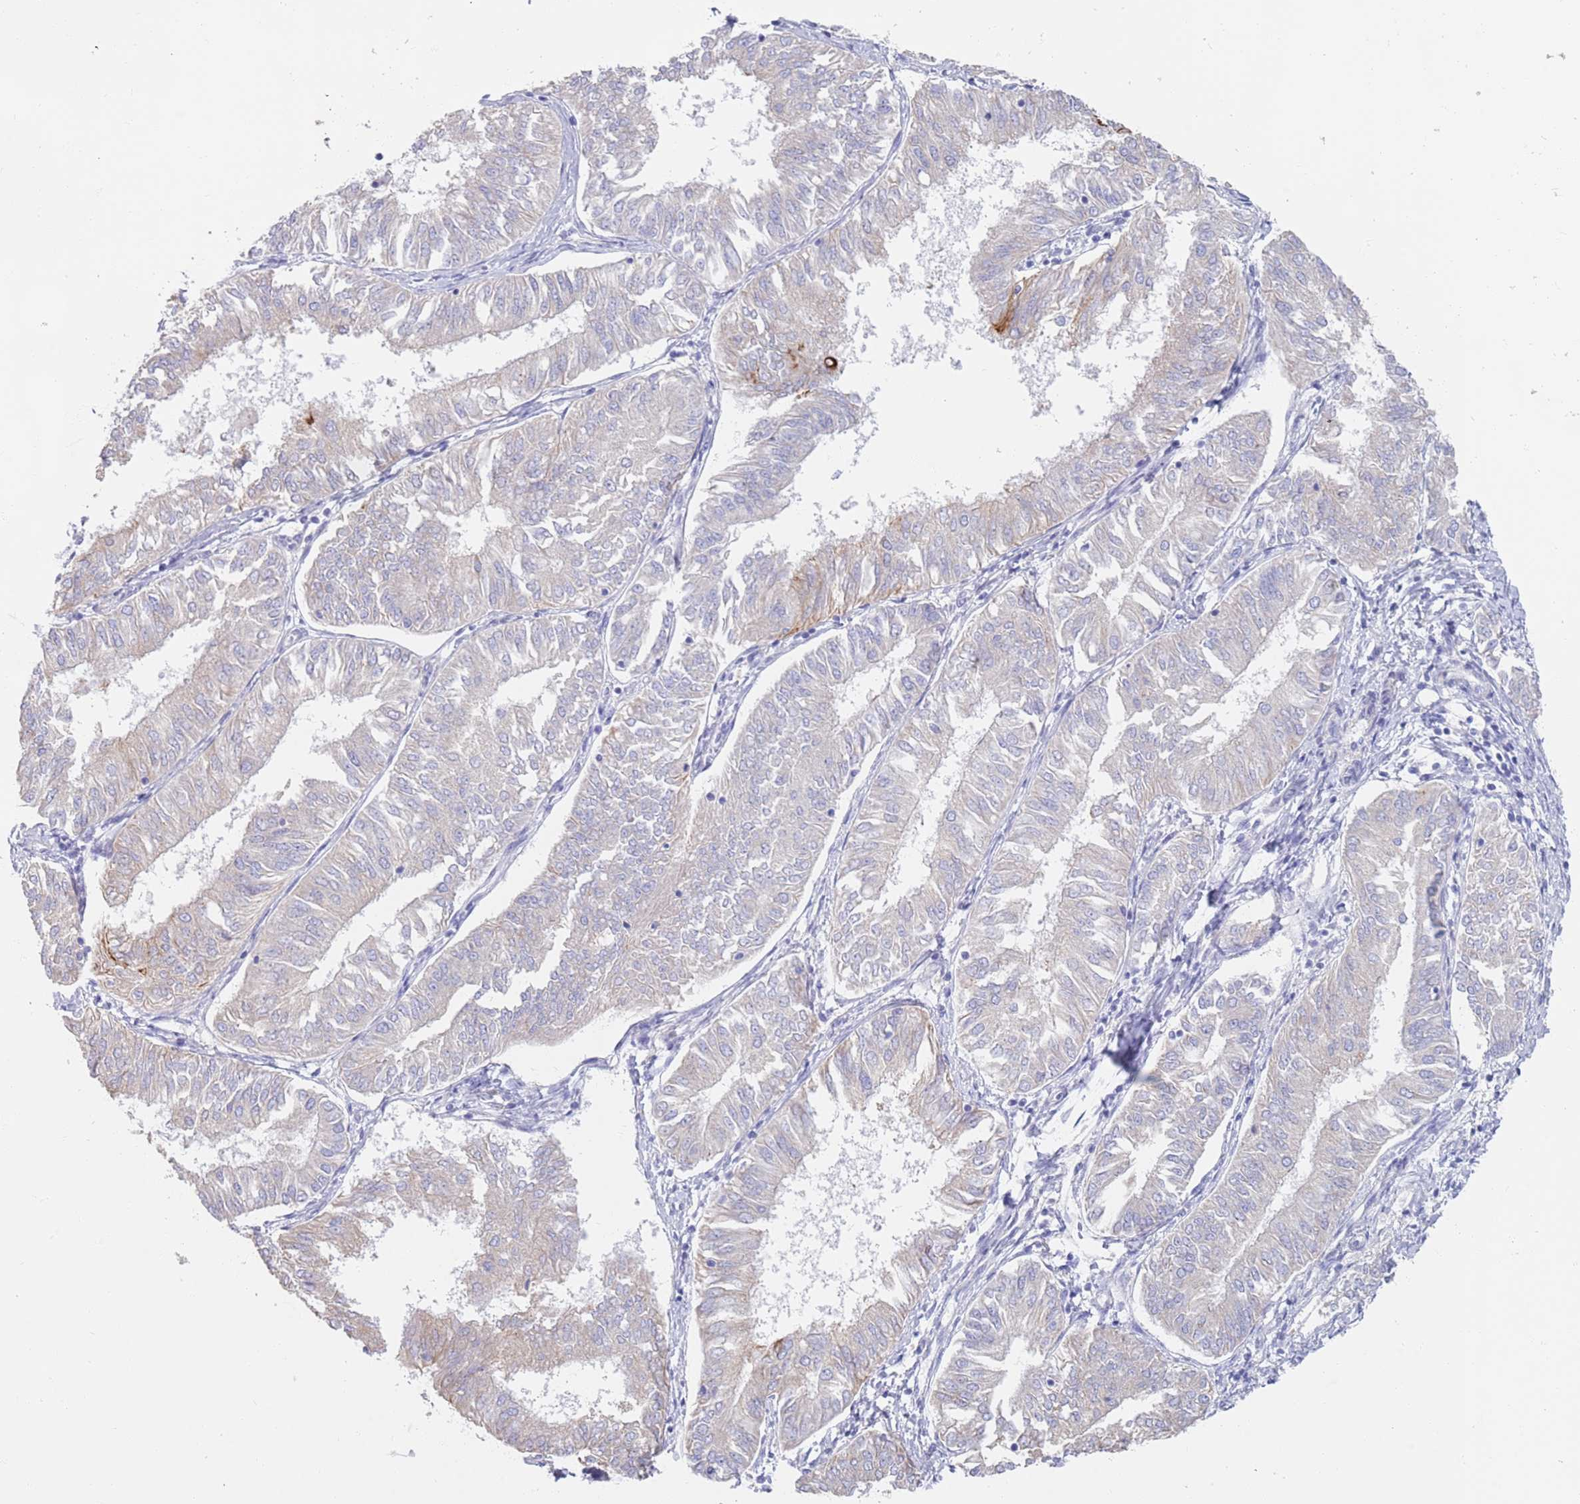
{"staining": {"intensity": "moderate", "quantity": "<25%", "location": "cytoplasmic/membranous"}, "tissue": "endometrial cancer", "cell_type": "Tumor cells", "image_type": "cancer", "snomed": [{"axis": "morphology", "description": "Adenocarcinoma, NOS"}, {"axis": "topography", "description": "Endometrium"}], "caption": "This image exhibits adenocarcinoma (endometrial) stained with immunohistochemistry (IHC) to label a protein in brown. The cytoplasmic/membranous of tumor cells show moderate positivity for the protein. Nuclei are counter-stained blue.", "gene": "CCDC149", "patient": {"sex": "female", "age": 58}}